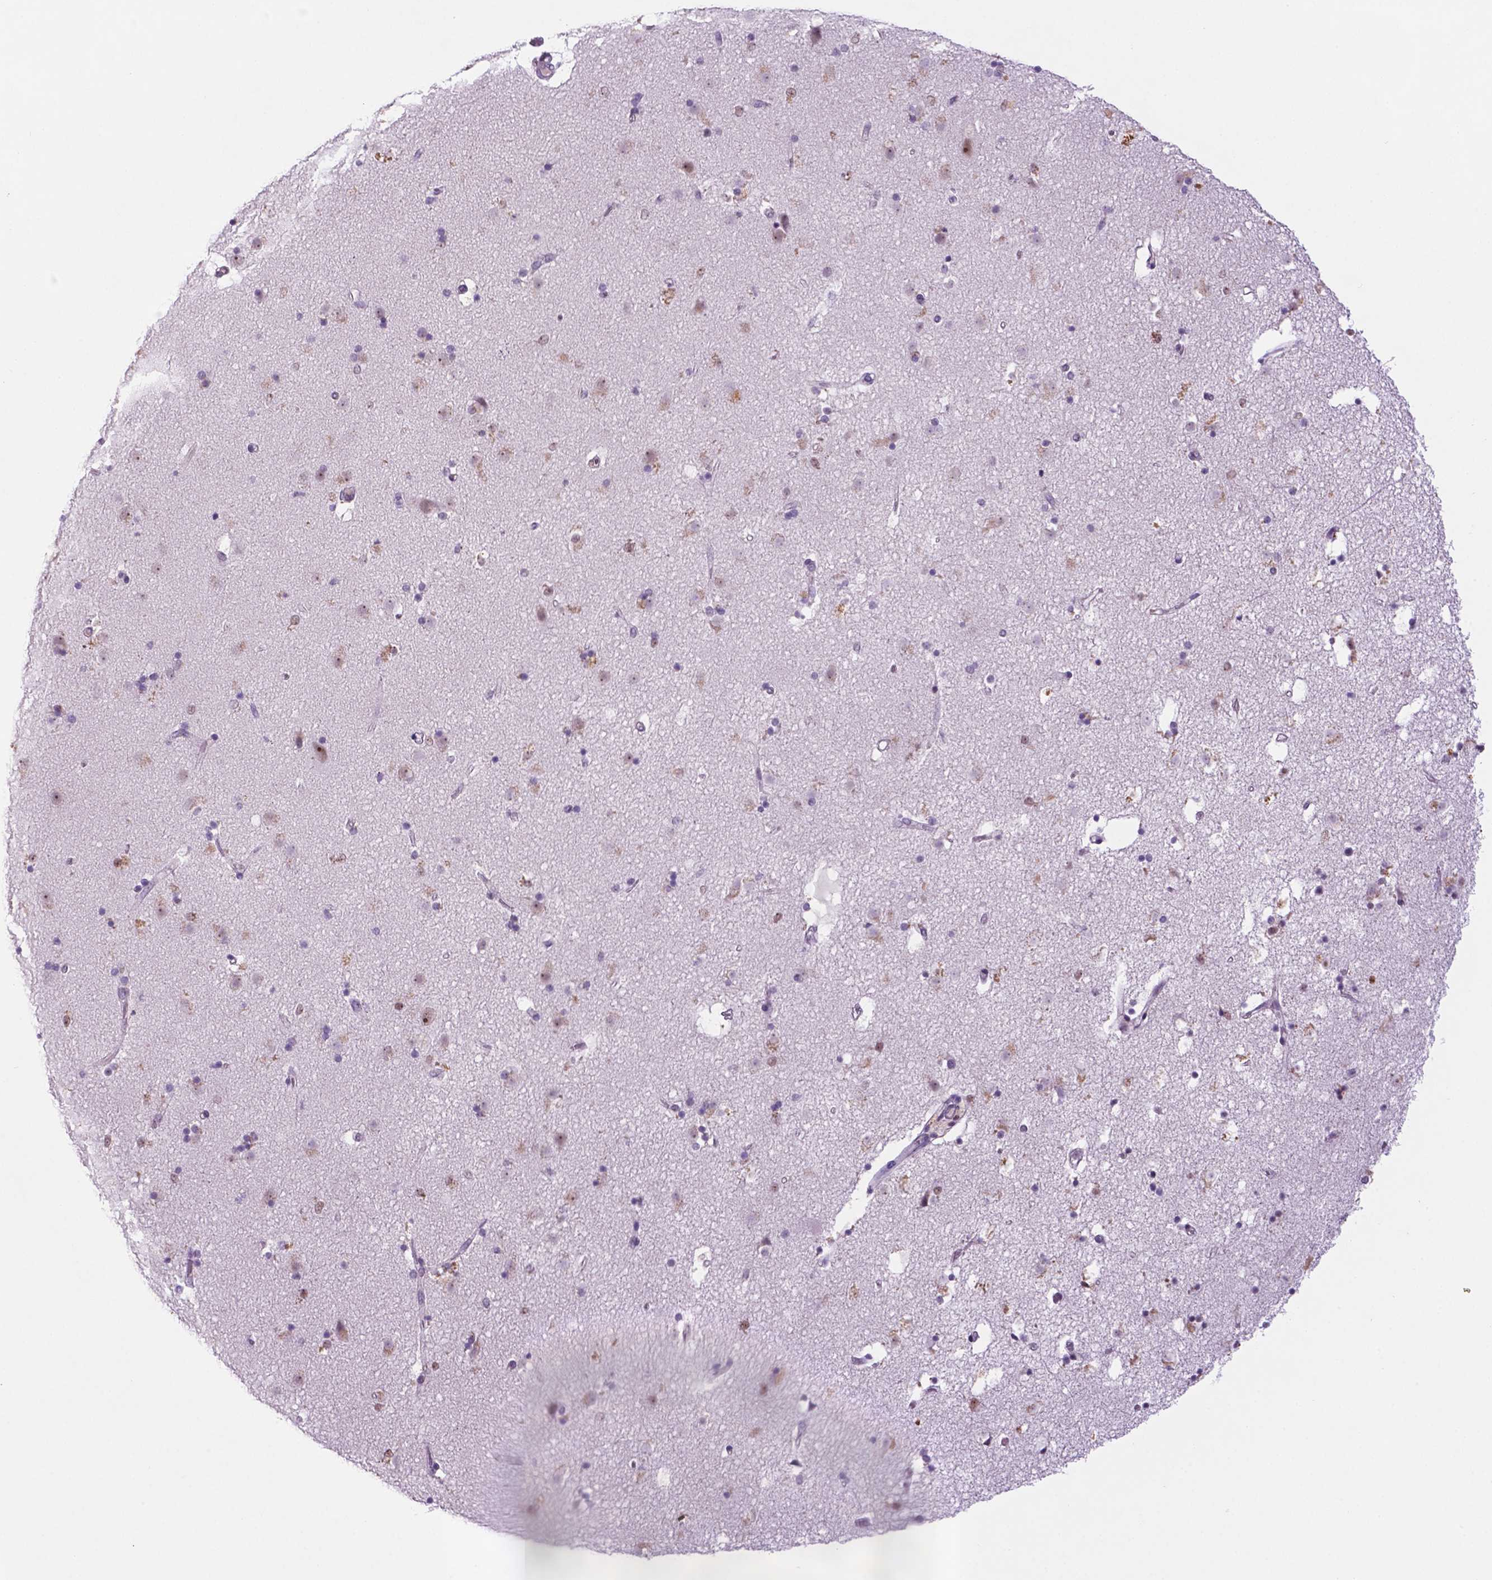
{"staining": {"intensity": "negative", "quantity": "none", "location": "none"}, "tissue": "caudate", "cell_type": "Glial cells", "image_type": "normal", "snomed": [{"axis": "morphology", "description": "Normal tissue, NOS"}, {"axis": "topography", "description": "Lateral ventricle wall"}], "caption": "A photomicrograph of caudate stained for a protein demonstrates no brown staining in glial cells.", "gene": "C18orf21", "patient": {"sex": "female", "age": 71}}